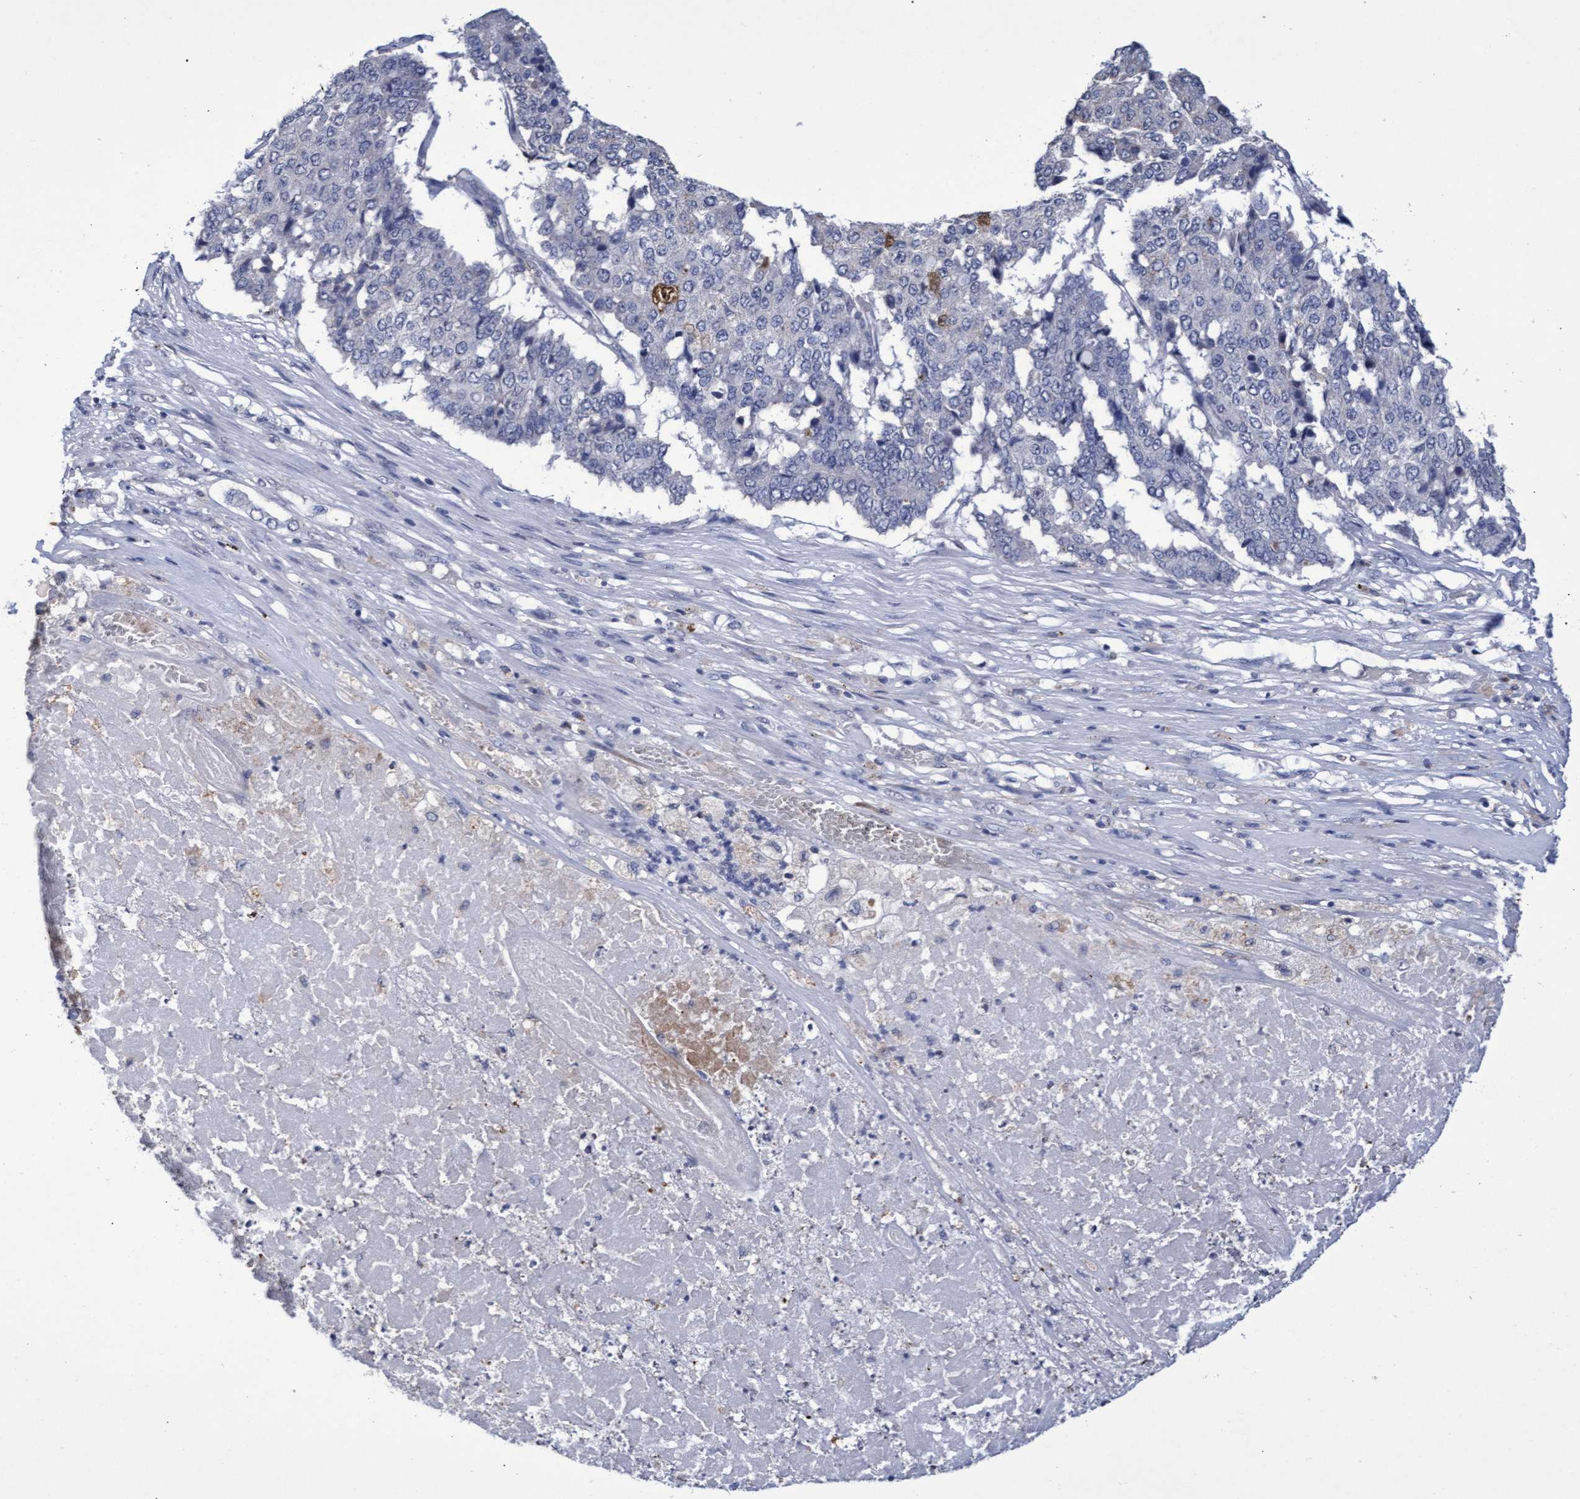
{"staining": {"intensity": "weak", "quantity": "<25%", "location": "cytoplasmic/membranous"}, "tissue": "pancreatic cancer", "cell_type": "Tumor cells", "image_type": "cancer", "snomed": [{"axis": "morphology", "description": "Adenocarcinoma, NOS"}, {"axis": "topography", "description": "Pancreas"}], "caption": "IHC of human pancreatic cancer exhibits no expression in tumor cells.", "gene": "GPR39", "patient": {"sex": "male", "age": 50}}